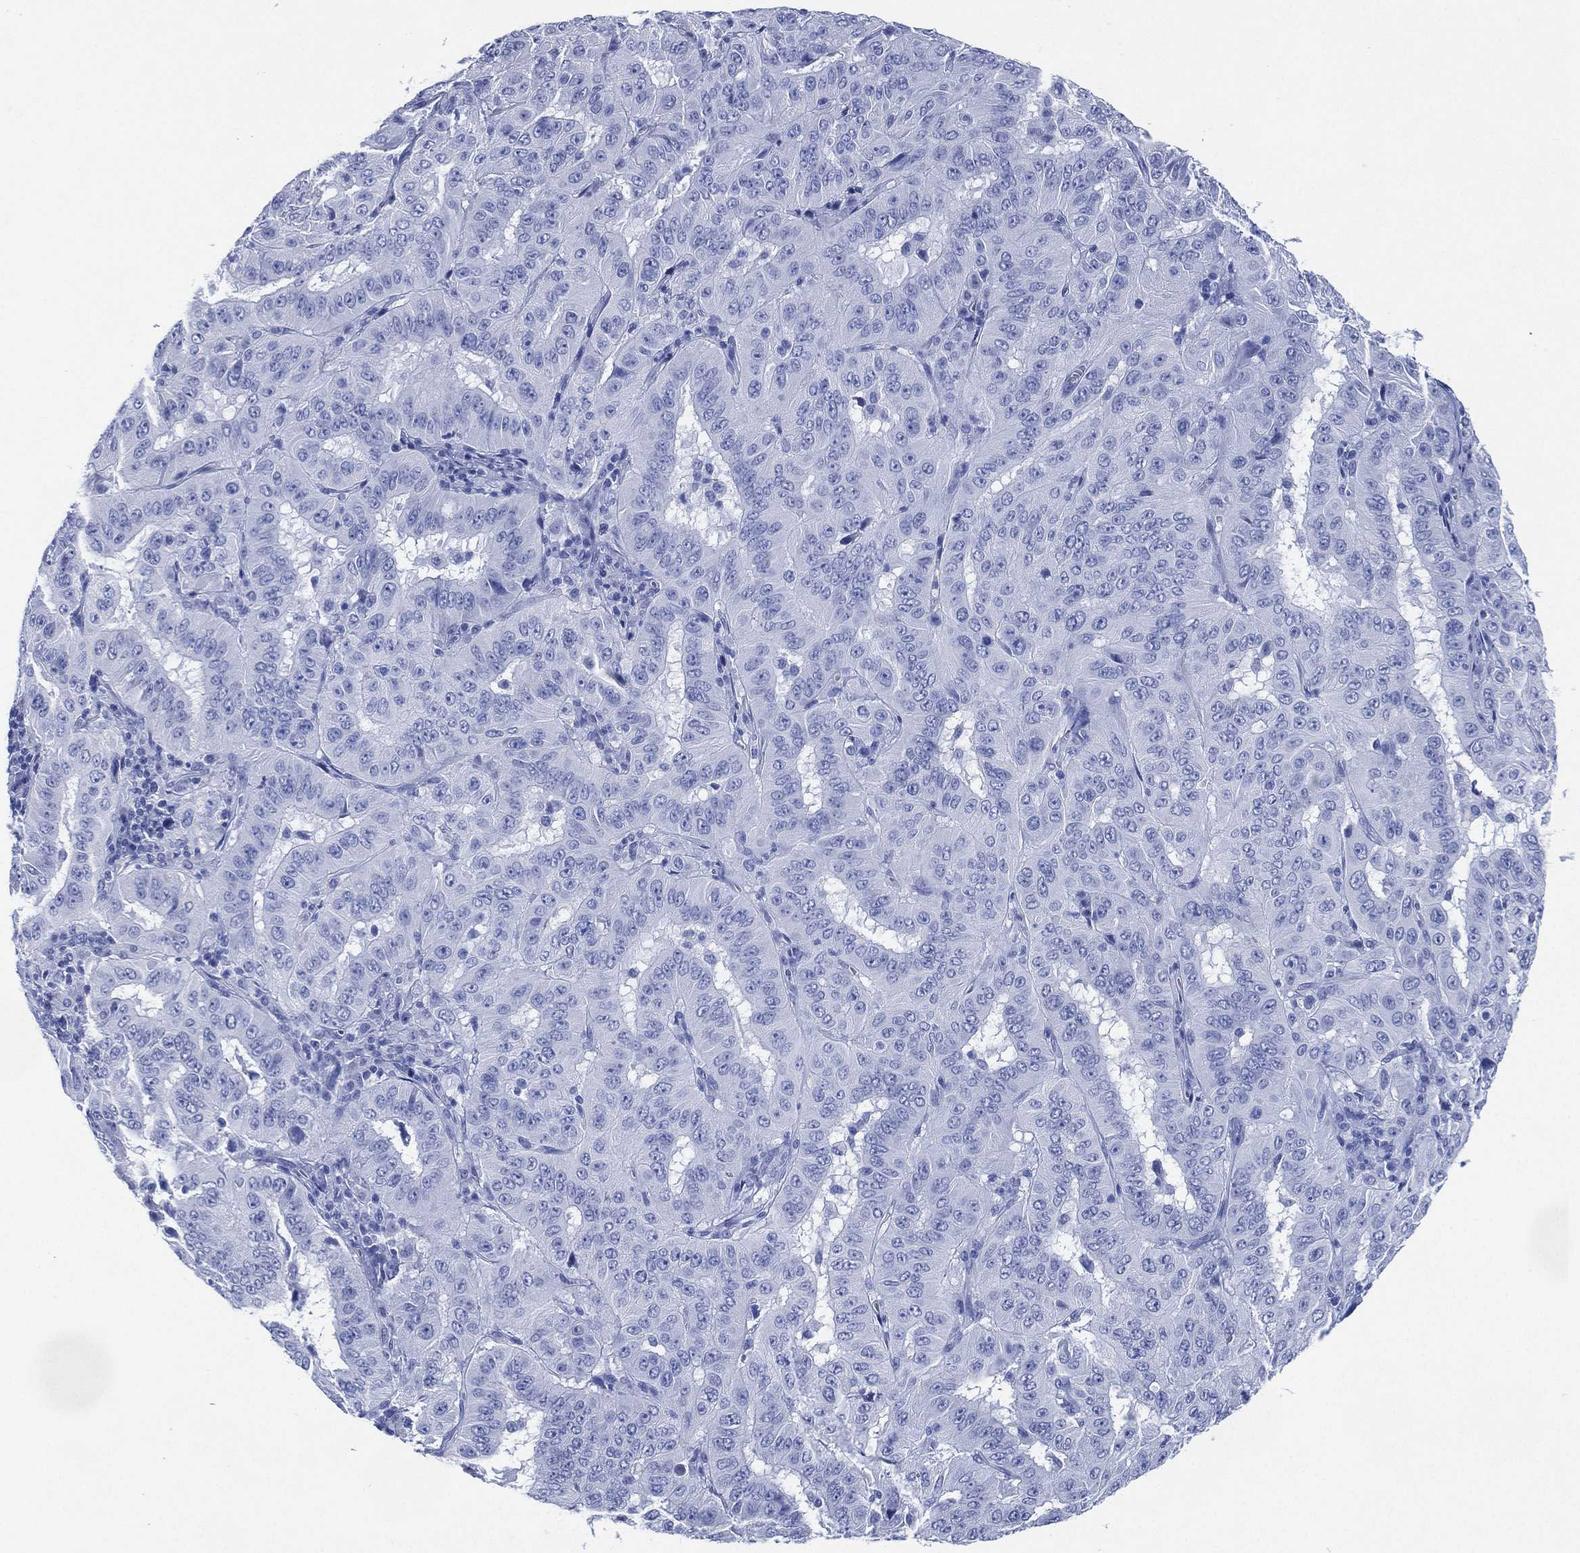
{"staining": {"intensity": "negative", "quantity": "none", "location": "none"}, "tissue": "pancreatic cancer", "cell_type": "Tumor cells", "image_type": "cancer", "snomed": [{"axis": "morphology", "description": "Adenocarcinoma, NOS"}, {"axis": "topography", "description": "Pancreas"}], "caption": "Immunohistochemistry (IHC) image of pancreatic cancer stained for a protein (brown), which demonstrates no staining in tumor cells. (DAB (3,3'-diaminobenzidine) immunohistochemistry (IHC) with hematoxylin counter stain).", "gene": "SIGLECL1", "patient": {"sex": "male", "age": 63}}